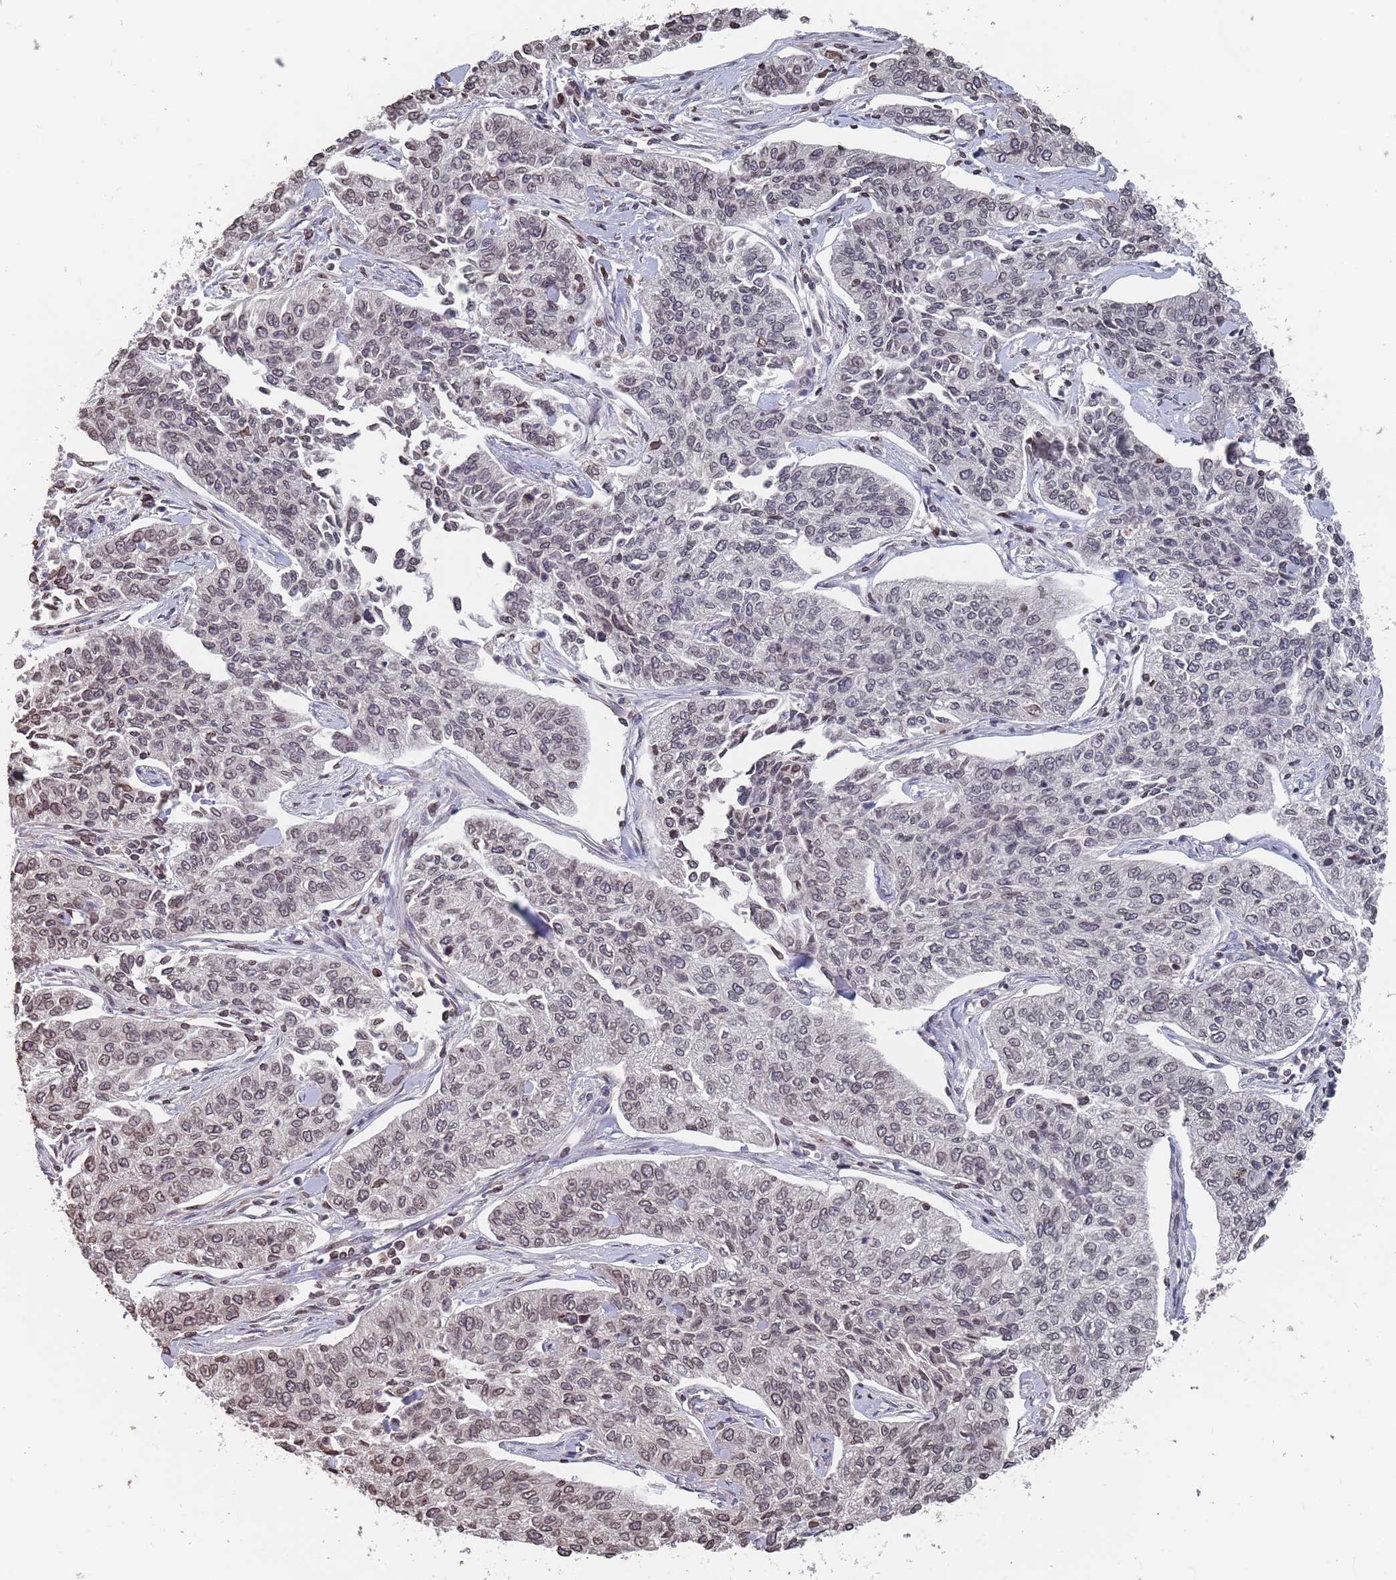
{"staining": {"intensity": "weak", "quantity": "25%-75%", "location": "cytoplasmic/membranous,nuclear"}, "tissue": "cervical cancer", "cell_type": "Tumor cells", "image_type": "cancer", "snomed": [{"axis": "morphology", "description": "Squamous cell carcinoma, NOS"}, {"axis": "topography", "description": "Cervix"}], "caption": "An IHC micrograph of tumor tissue is shown. Protein staining in brown highlights weak cytoplasmic/membranous and nuclear positivity in cervical squamous cell carcinoma within tumor cells. Nuclei are stained in blue.", "gene": "SDHAF3", "patient": {"sex": "female", "age": 35}}